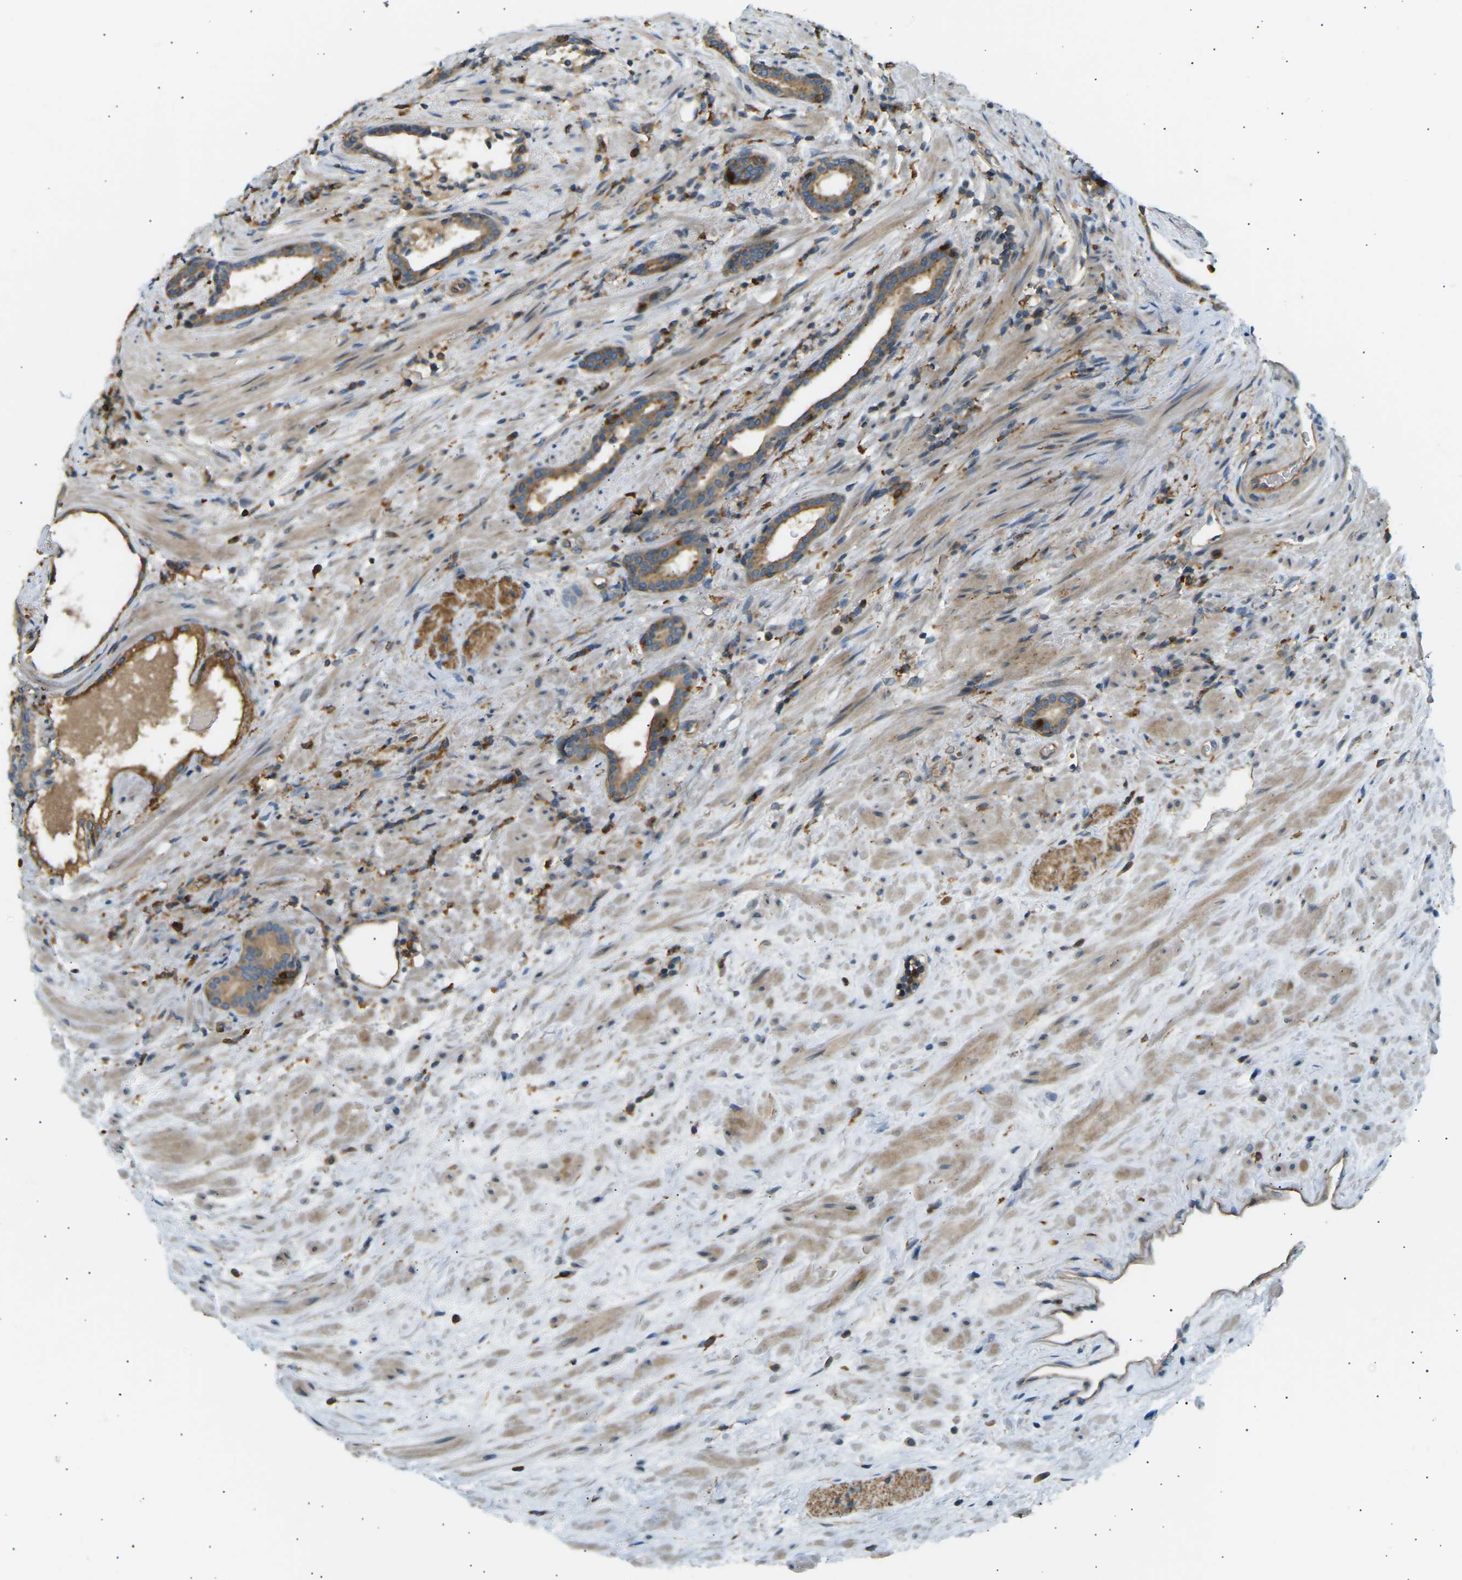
{"staining": {"intensity": "moderate", "quantity": ">75%", "location": "cytoplasmic/membranous"}, "tissue": "prostate cancer", "cell_type": "Tumor cells", "image_type": "cancer", "snomed": [{"axis": "morphology", "description": "Adenocarcinoma, High grade"}, {"axis": "topography", "description": "Prostate"}], "caption": "Immunohistochemistry (IHC) (DAB) staining of human adenocarcinoma (high-grade) (prostate) shows moderate cytoplasmic/membranous protein positivity in approximately >75% of tumor cells.", "gene": "CDK17", "patient": {"sex": "male", "age": 71}}